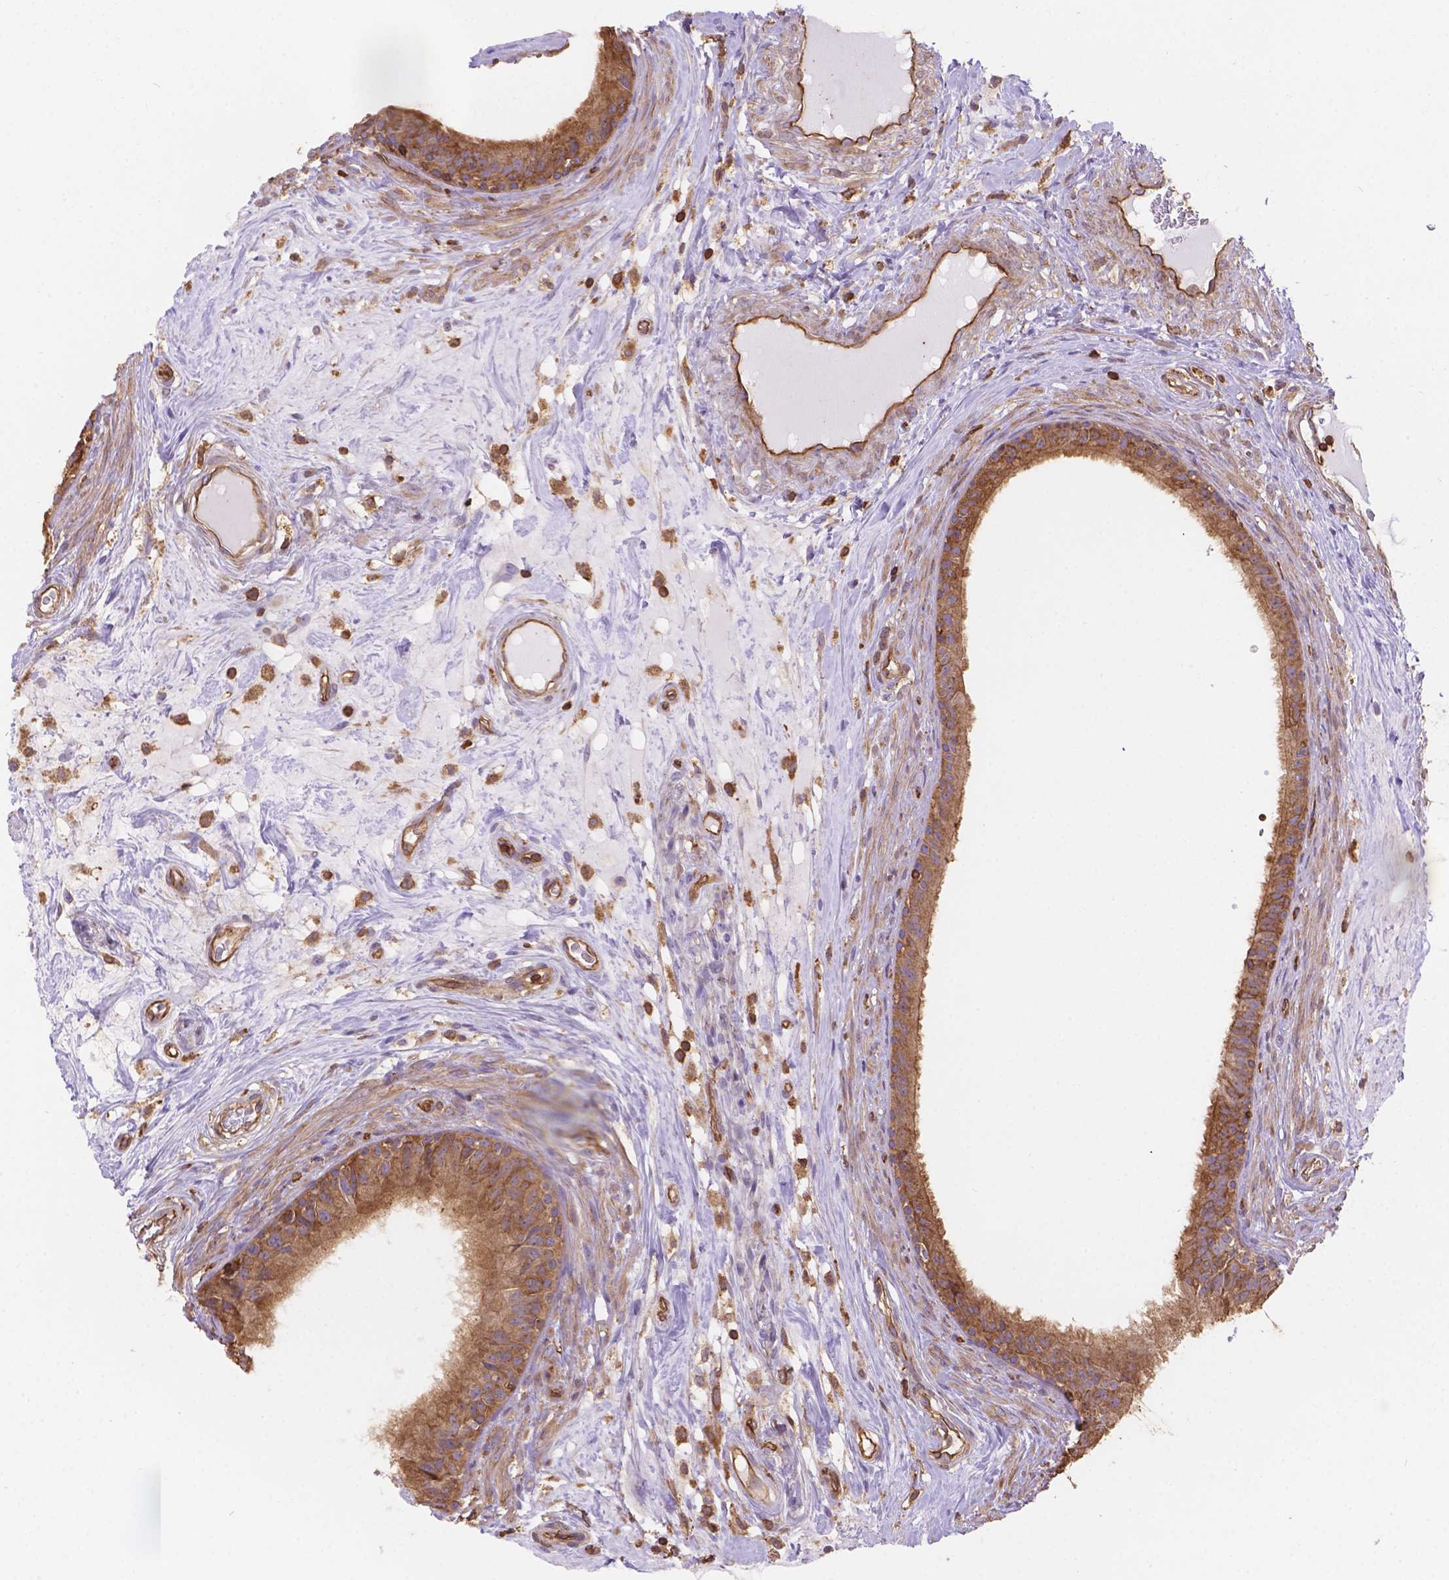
{"staining": {"intensity": "moderate", "quantity": ">75%", "location": "cytoplasmic/membranous"}, "tissue": "epididymis", "cell_type": "Glandular cells", "image_type": "normal", "snomed": [{"axis": "morphology", "description": "Normal tissue, NOS"}, {"axis": "topography", "description": "Epididymis"}], "caption": "Epididymis stained with IHC displays moderate cytoplasmic/membranous positivity in about >75% of glandular cells.", "gene": "DMWD", "patient": {"sex": "male", "age": 59}}